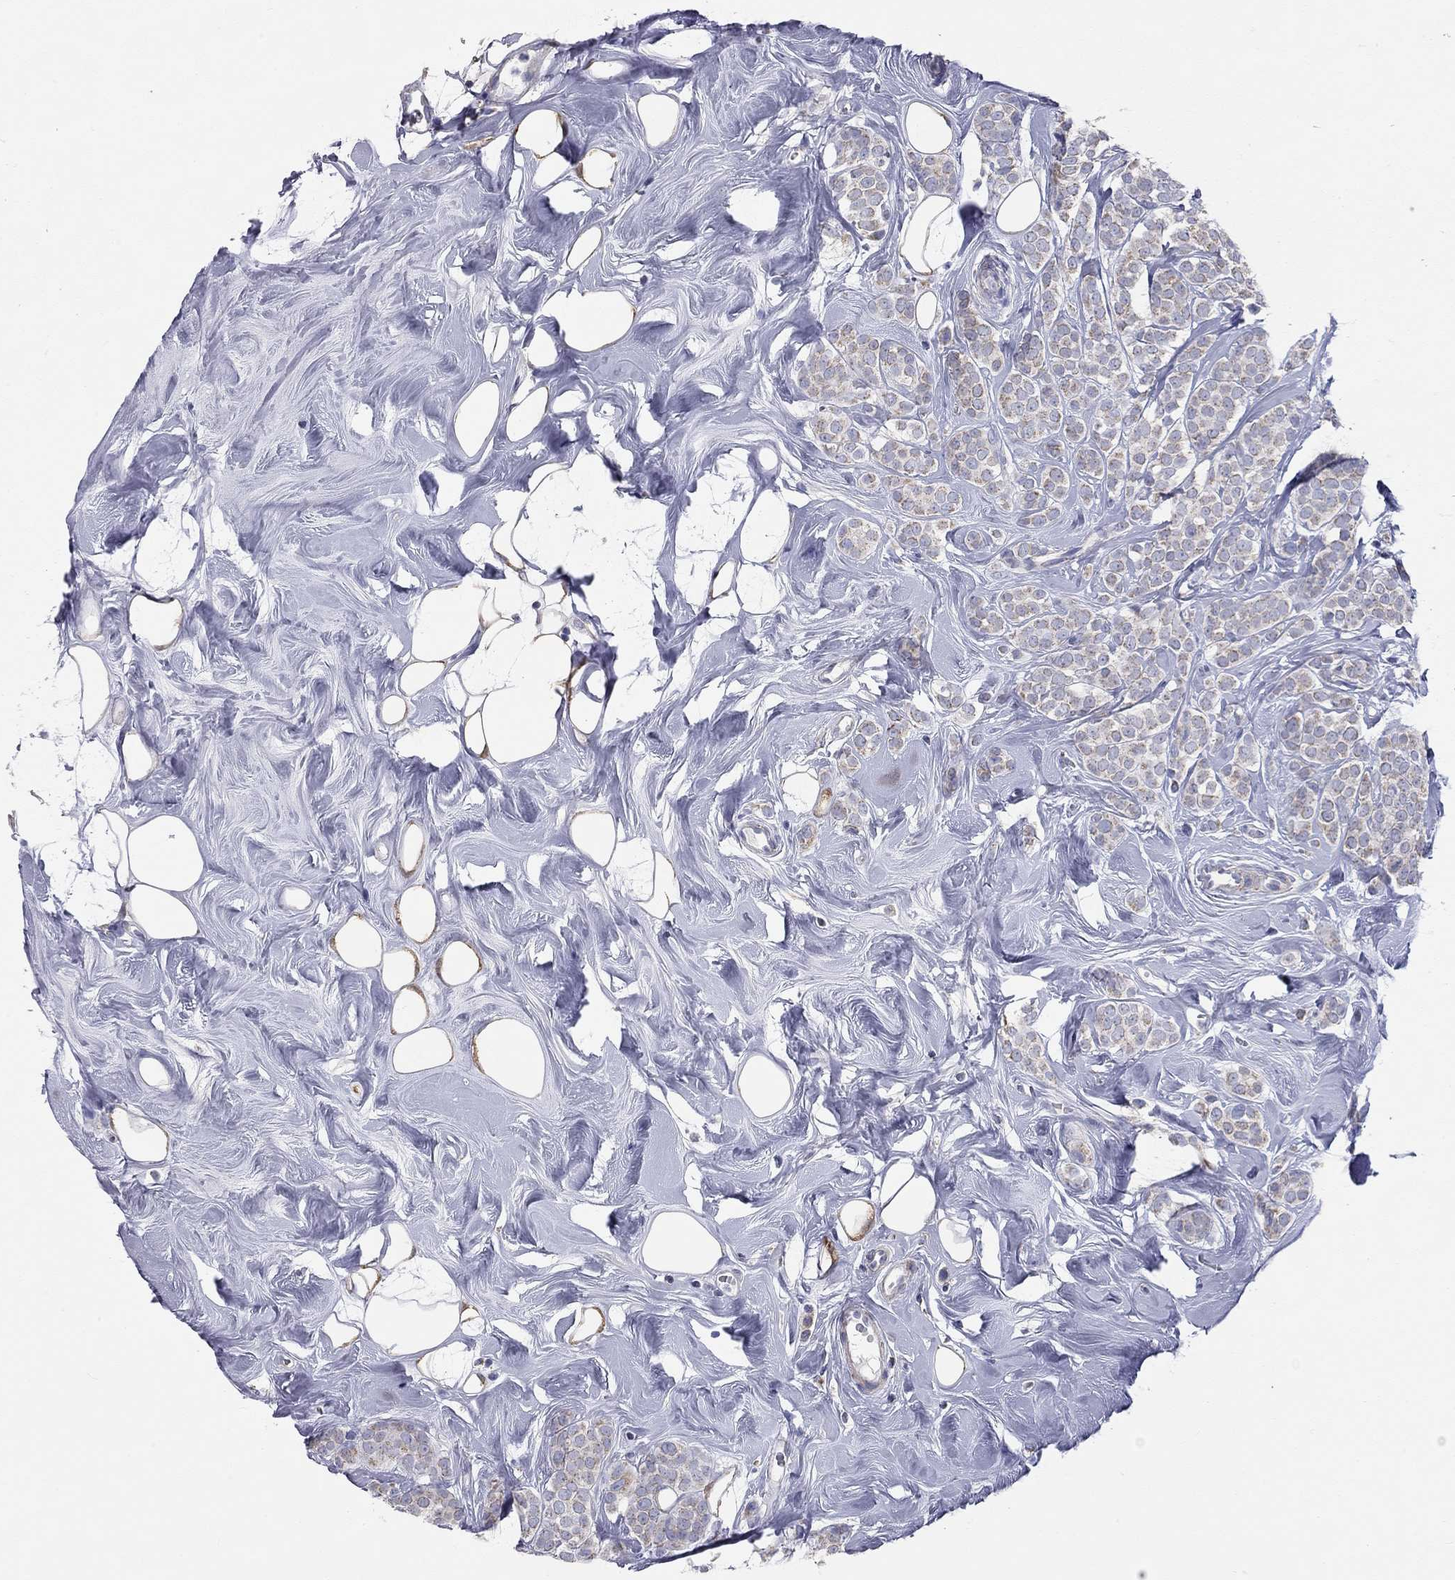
{"staining": {"intensity": "moderate", "quantity": "<25%", "location": "cytoplasmic/membranous"}, "tissue": "breast cancer", "cell_type": "Tumor cells", "image_type": "cancer", "snomed": [{"axis": "morphology", "description": "Lobular carcinoma"}, {"axis": "topography", "description": "Breast"}], "caption": "Breast cancer (lobular carcinoma) was stained to show a protein in brown. There is low levels of moderate cytoplasmic/membranous expression in approximately <25% of tumor cells. (IHC, brightfield microscopy, high magnification).", "gene": "CFAP161", "patient": {"sex": "female", "age": 49}}